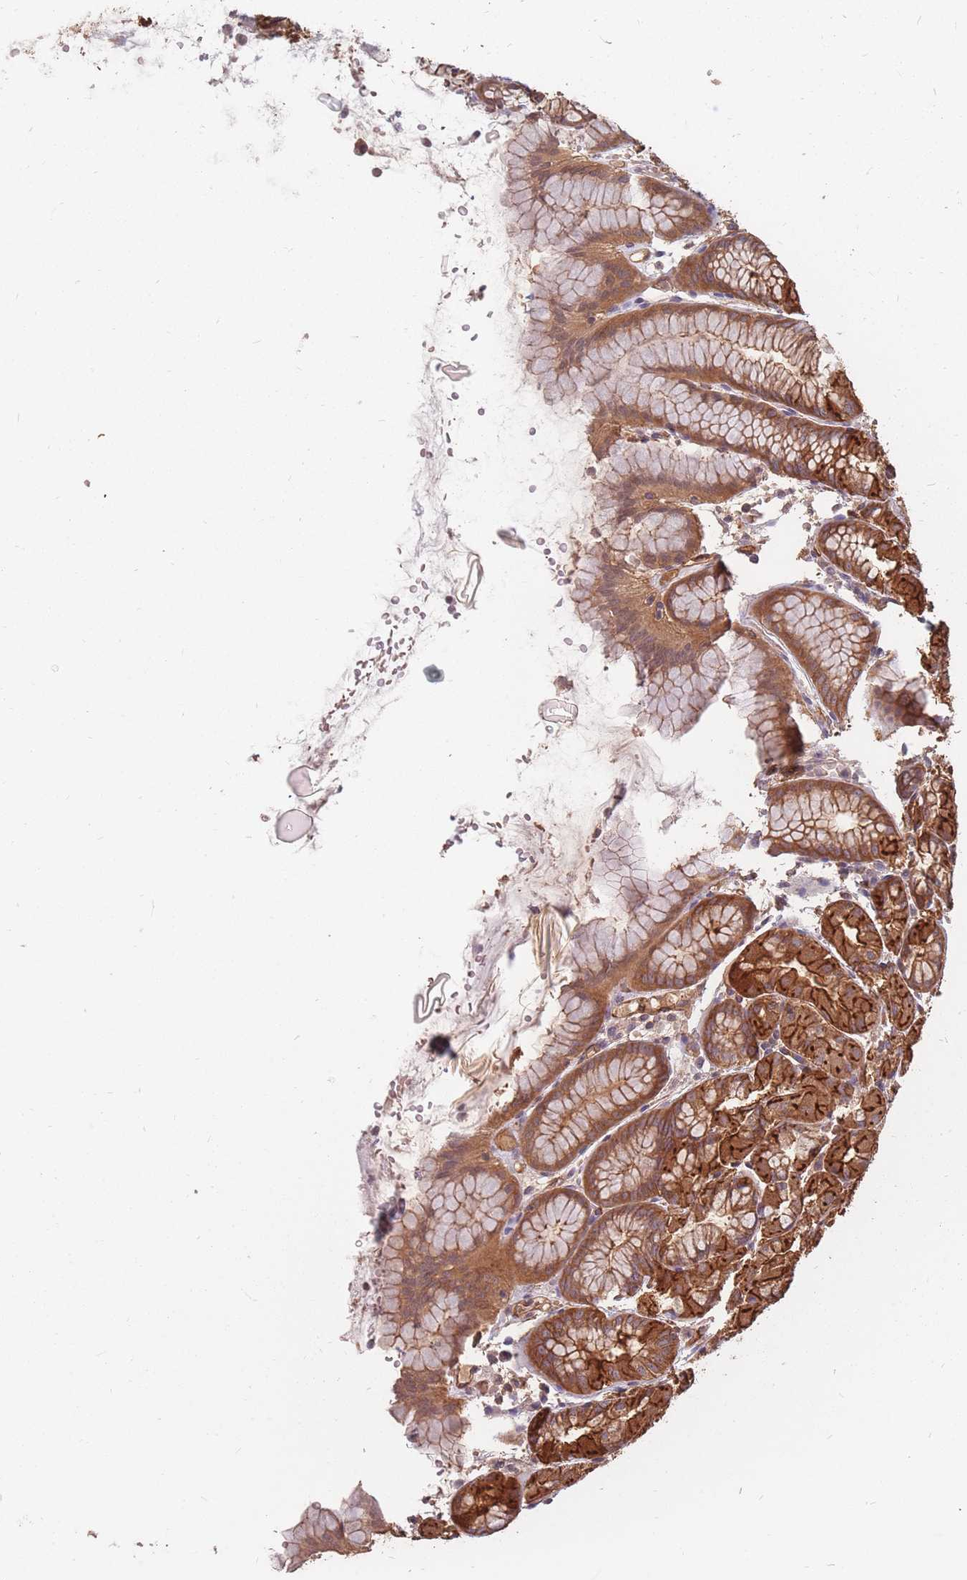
{"staining": {"intensity": "strong", "quantity": ">75%", "location": "cytoplasmic/membranous"}, "tissue": "stomach", "cell_type": "Glandular cells", "image_type": "normal", "snomed": [{"axis": "morphology", "description": "Normal tissue, NOS"}, {"axis": "topography", "description": "Stomach, upper"}], "caption": "A high-resolution histopathology image shows immunohistochemistry staining of normal stomach, which demonstrates strong cytoplasmic/membranous staining in about >75% of glandular cells. The protein is stained brown, and the nuclei are stained in blue (DAB (3,3'-diaminobenzidine) IHC with brightfield microscopy, high magnification).", "gene": "PLS3", "patient": {"sex": "male", "age": 47}}